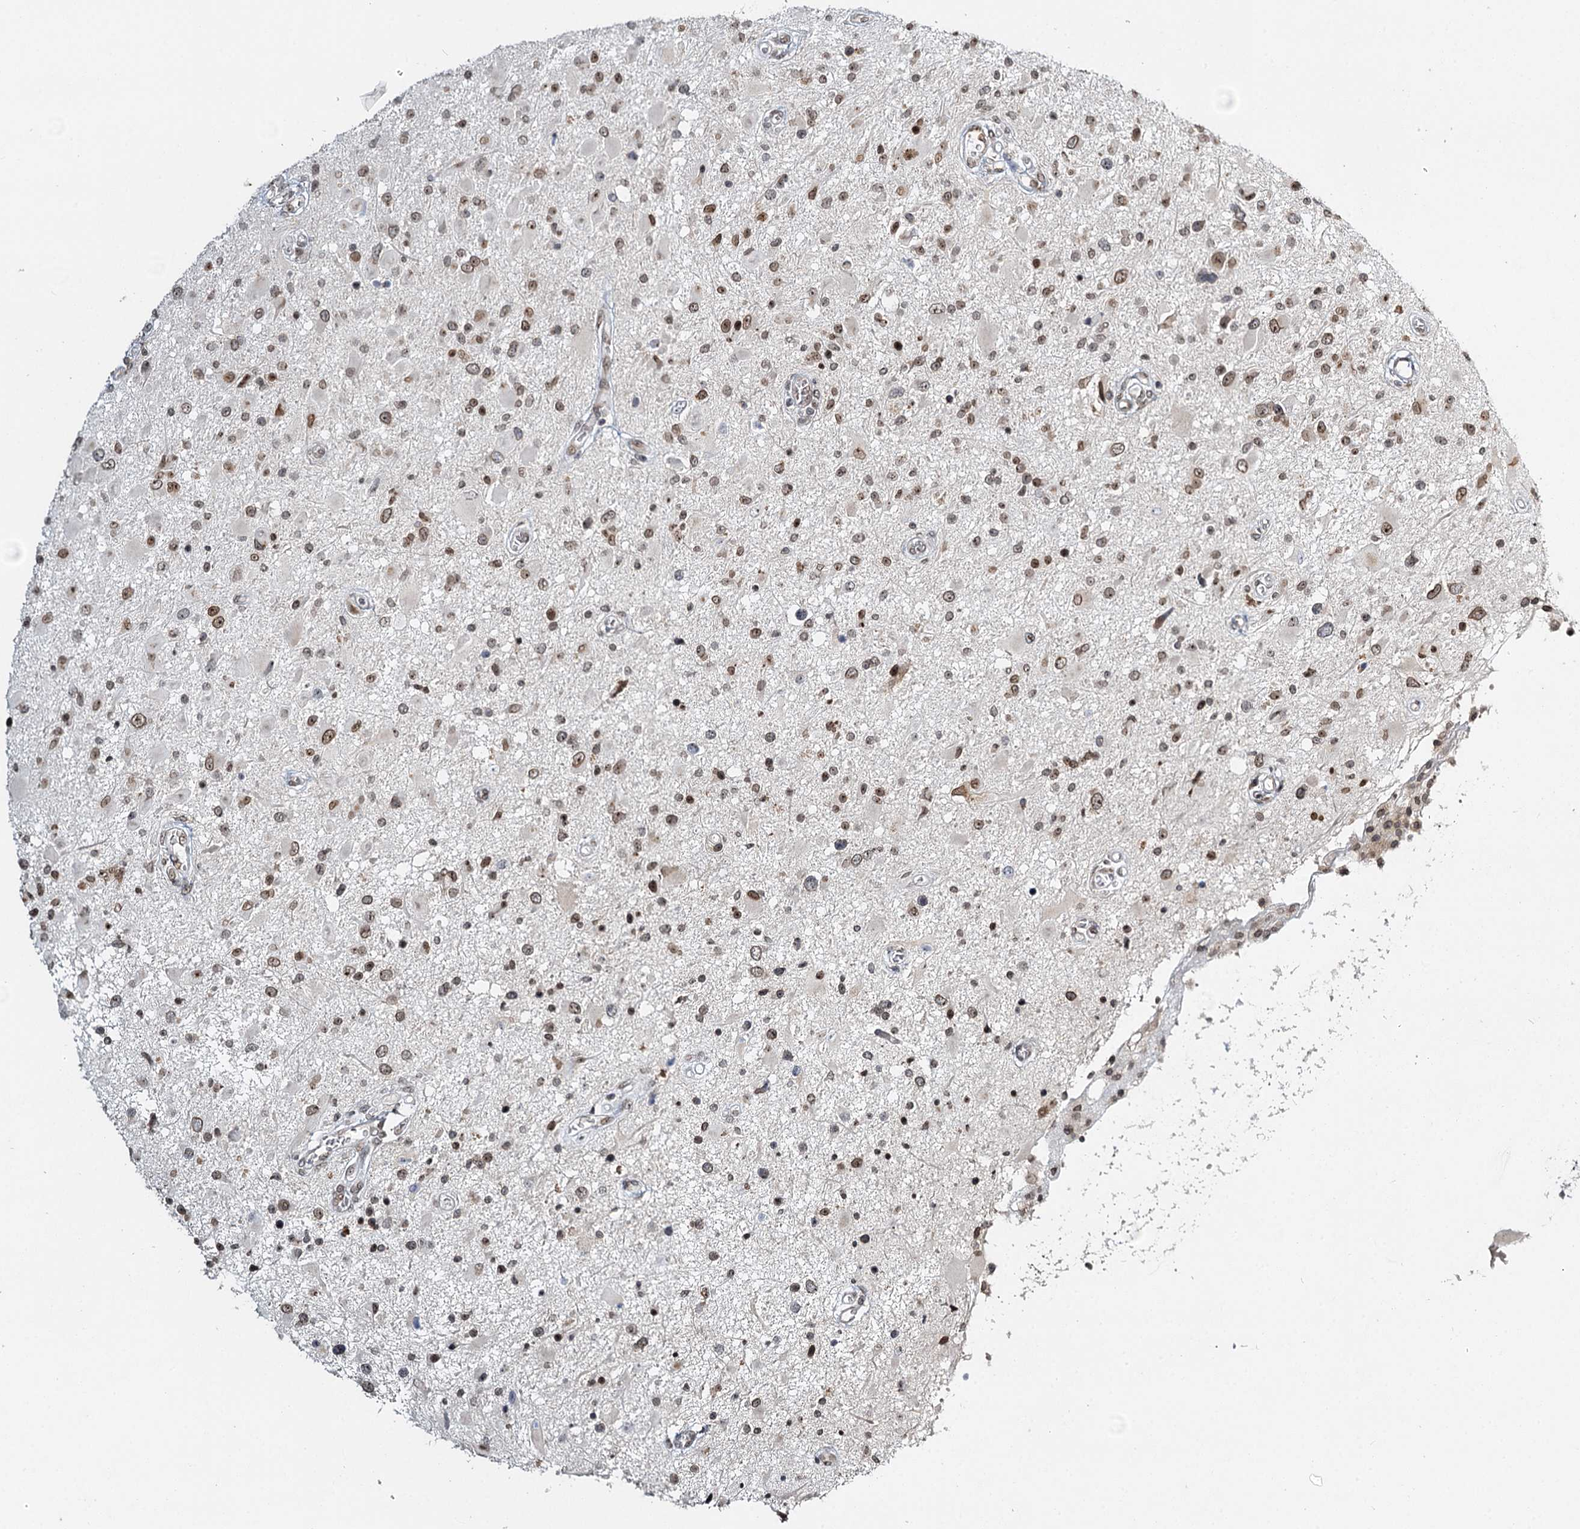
{"staining": {"intensity": "weak", "quantity": "25%-75%", "location": "cytoplasmic/membranous,nuclear"}, "tissue": "glioma", "cell_type": "Tumor cells", "image_type": "cancer", "snomed": [{"axis": "morphology", "description": "Glioma, malignant, High grade"}, {"axis": "topography", "description": "Brain"}], "caption": "Immunohistochemistry (IHC) histopathology image of malignant high-grade glioma stained for a protein (brown), which reveals low levels of weak cytoplasmic/membranous and nuclear expression in approximately 25%-75% of tumor cells.", "gene": "TREX1", "patient": {"sex": "male", "age": 53}}